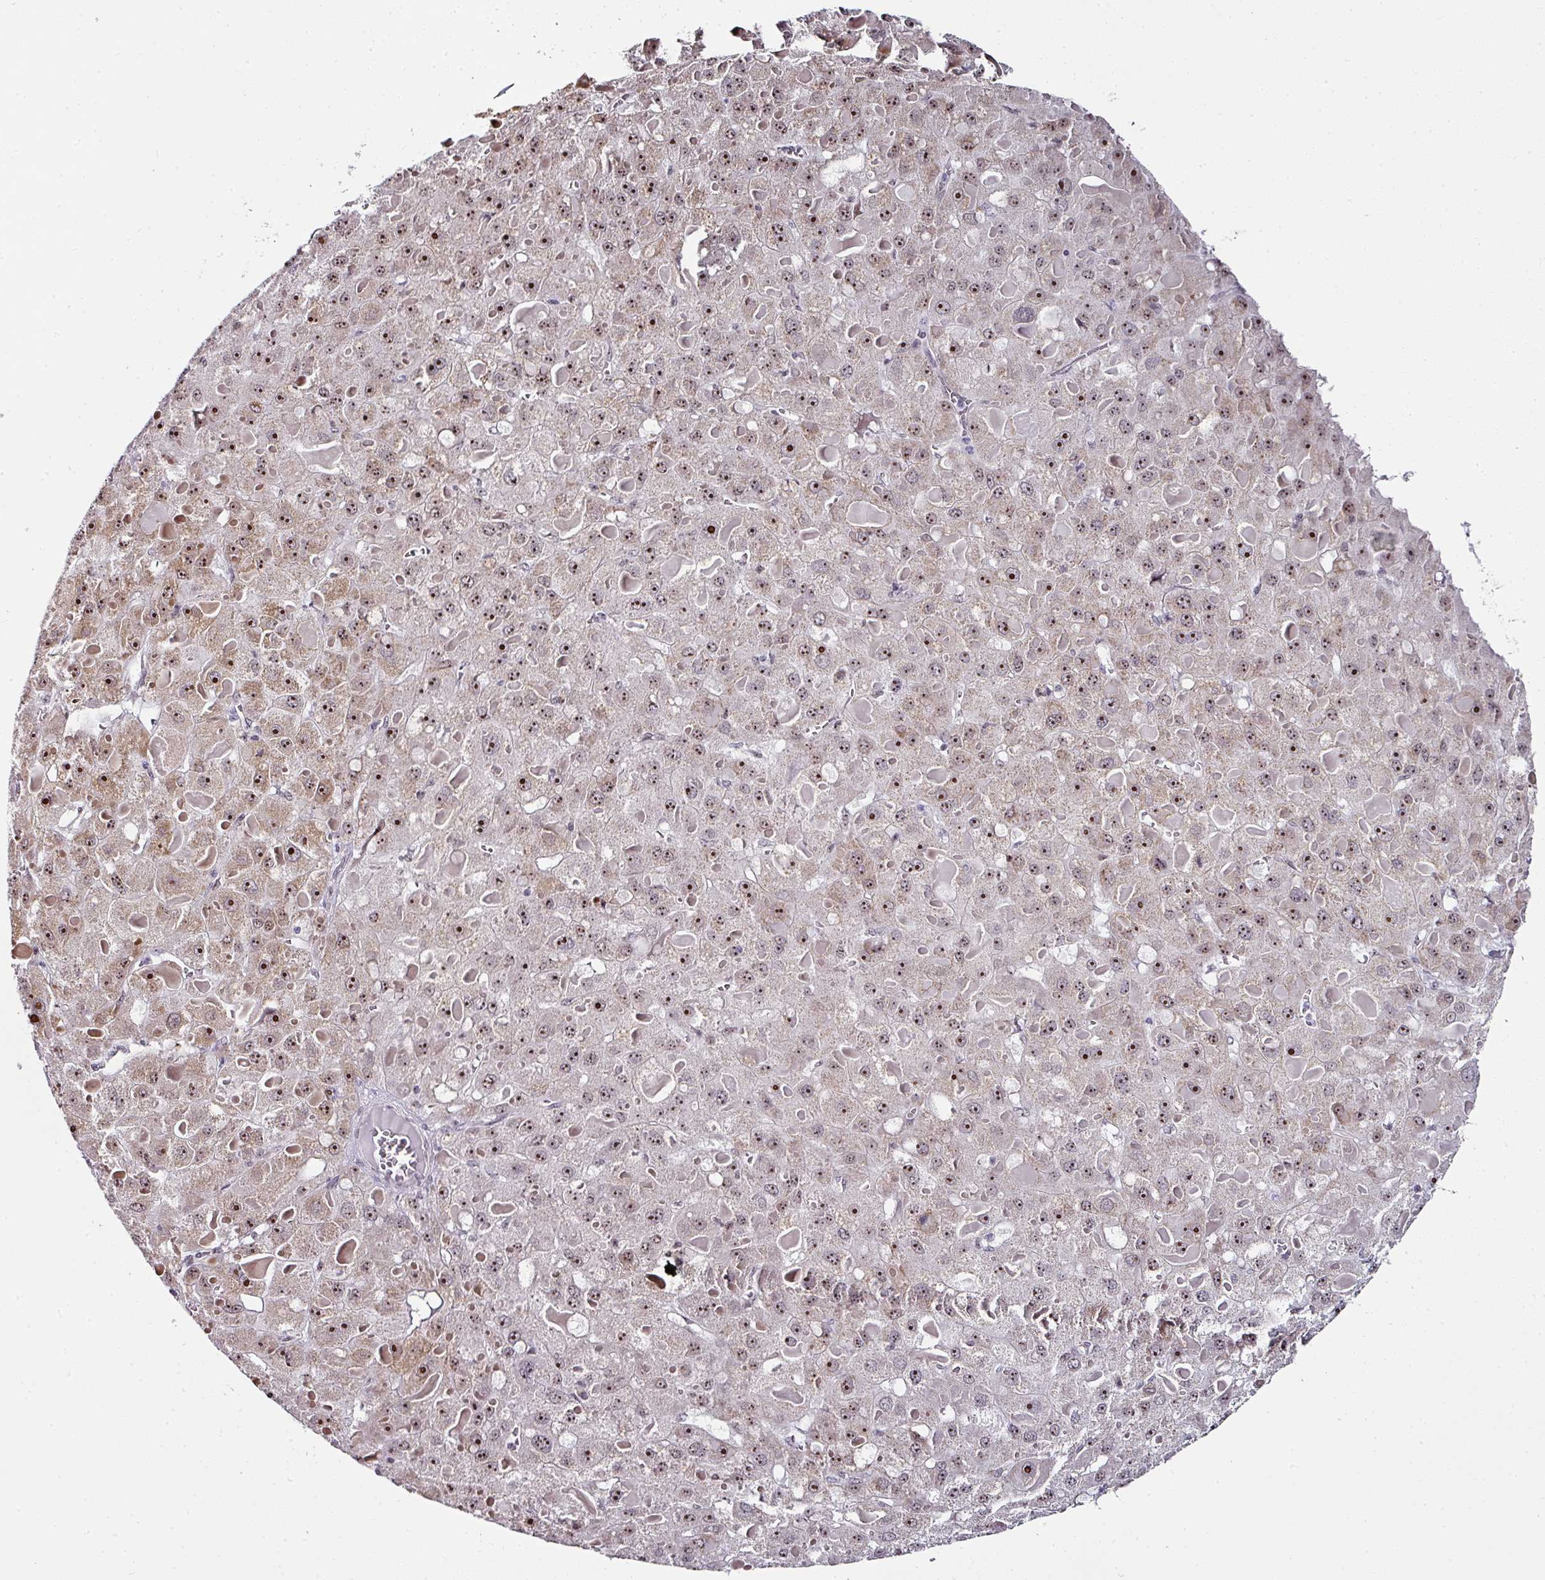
{"staining": {"intensity": "strong", "quantity": ">75%", "location": "nuclear"}, "tissue": "liver cancer", "cell_type": "Tumor cells", "image_type": "cancer", "snomed": [{"axis": "morphology", "description": "Carcinoma, Hepatocellular, NOS"}, {"axis": "topography", "description": "Liver"}], "caption": "This photomicrograph shows liver cancer (hepatocellular carcinoma) stained with IHC to label a protein in brown. The nuclear of tumor cells show strong positivity for the protein. Nuclei are counter-stained blue.", "gene": "NACC2", "patient": {"sex": "female", "age": 73}}